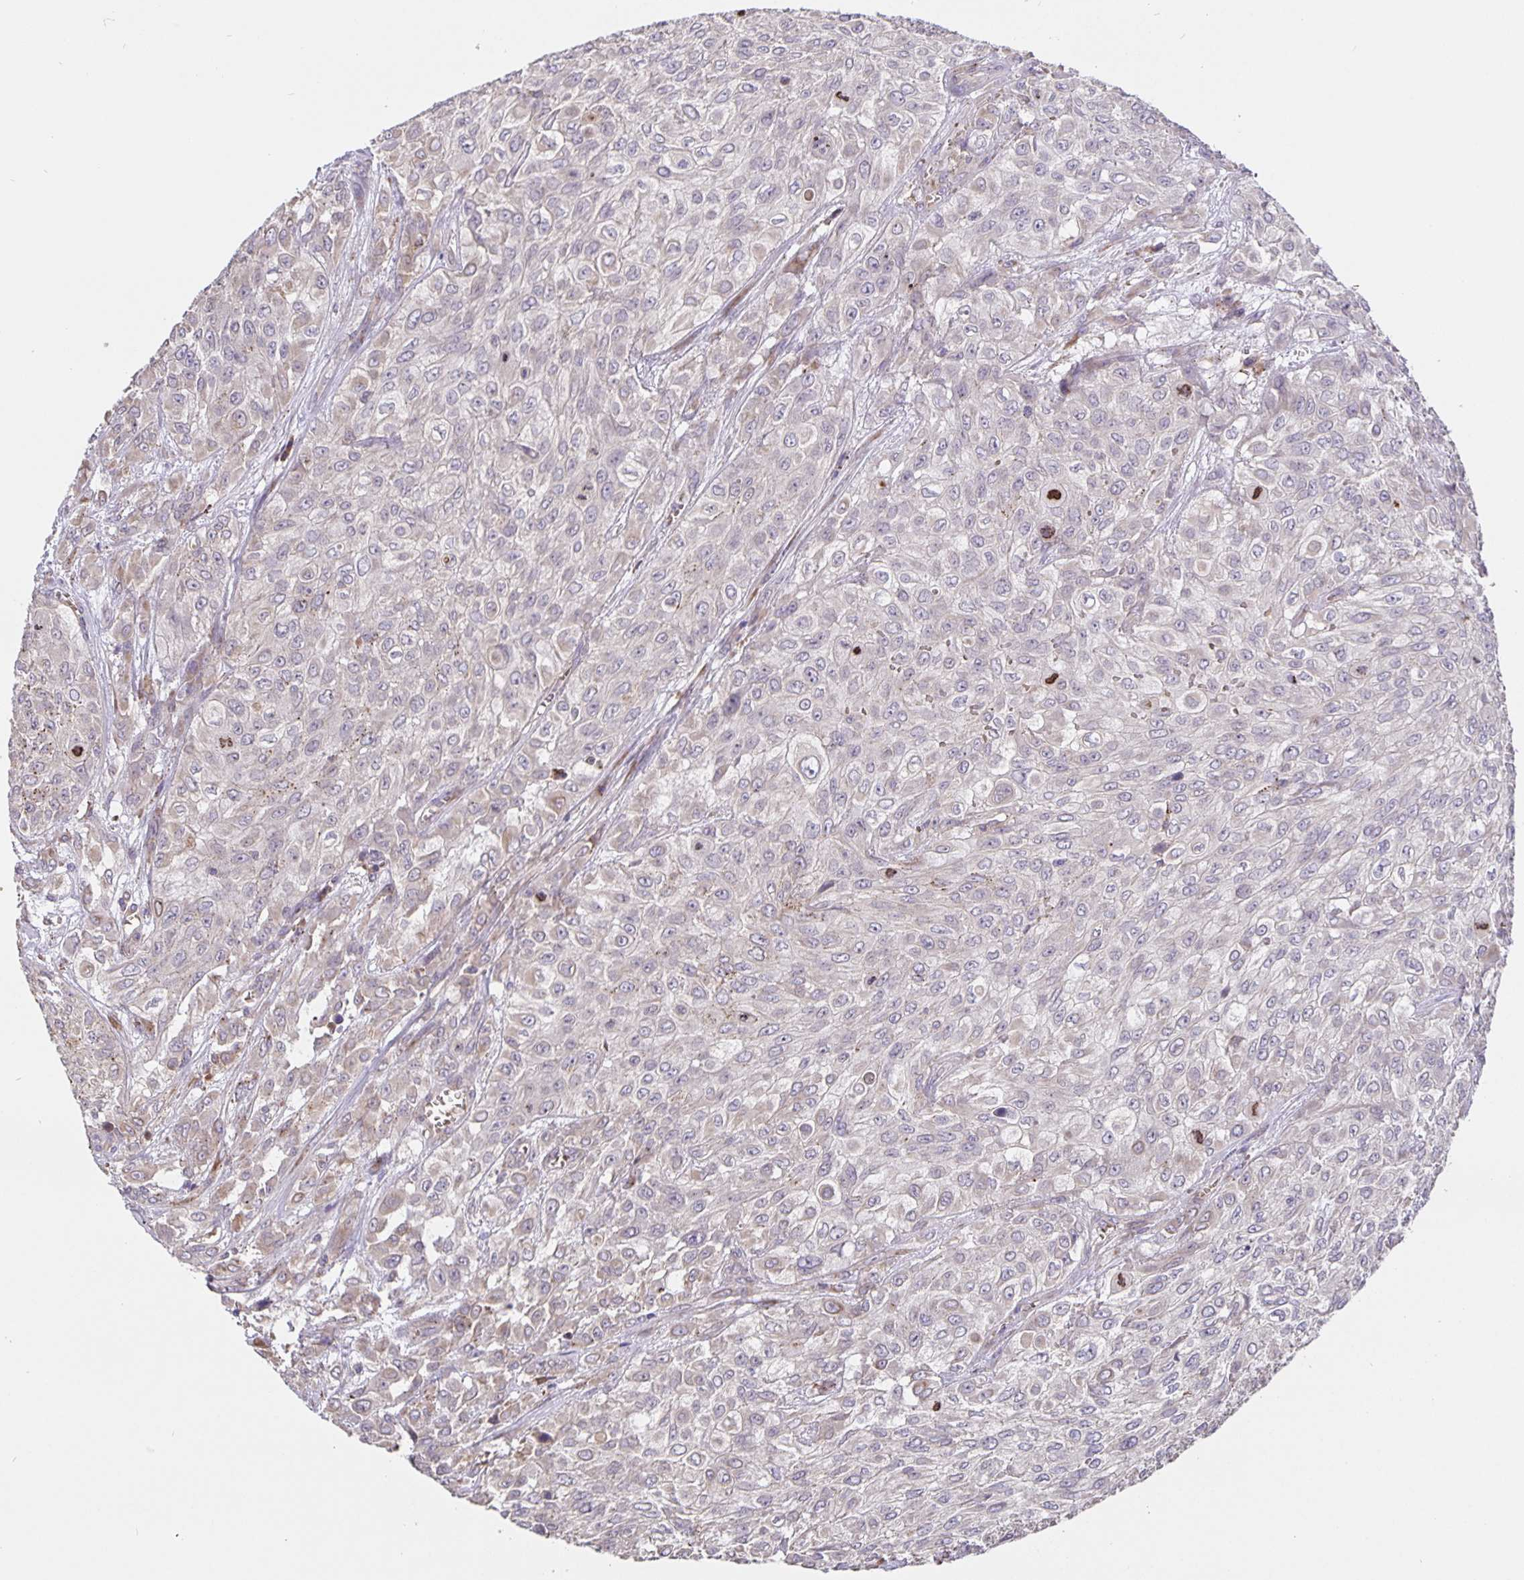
{"staining": {"intensity": "moderate", "quantity": "<25%", "location": "cytoplasmic/membranous"}, "tissue": "urothelial cancer", "cell_type": "Tumor cells", "image_type": "cancer", "snomed": [{"axis": "morphology", "description": "Urothelial carcinoma, High grade"}, {"axis": "topography", "description": "Urinary bladder"}], "caption": "Immunohistochemistry (IHC) image of urothelial cancer stained for a protein (brown), which shows low levels of moderate cytoplasmic/membranous staining in approximately <25% of tumor cells.", "gene": "TMEM71", "patient": {"sex": "male", "age": 57}}